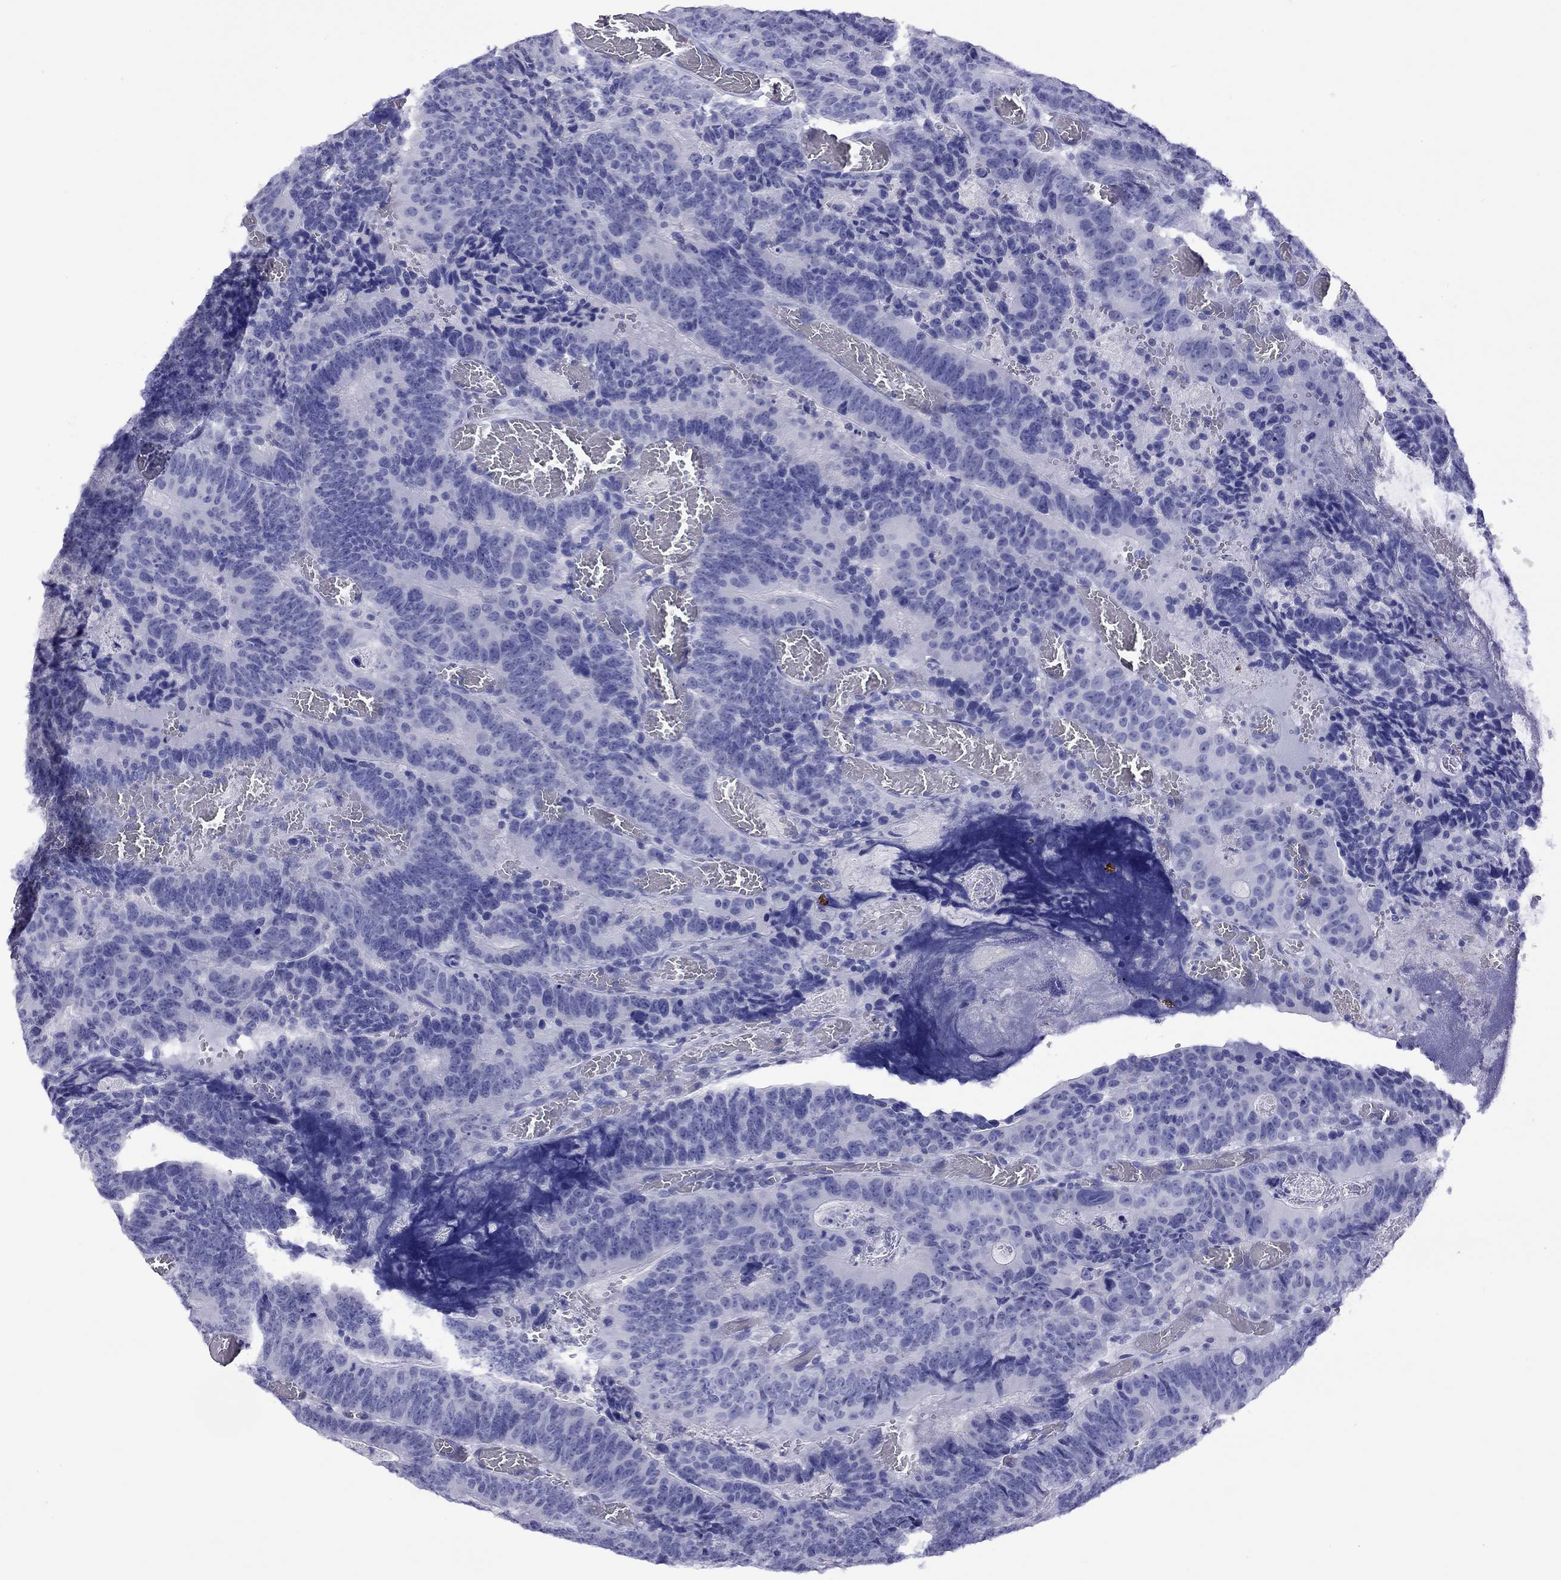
{"staining": {"intensity": "negative", "quantity": "none", "location": "none"}, "tissue": "colorectal cancer", "cell_type": "Tumor cells", "image_type": "cancer", "snomed": [{"axis": "morphology", "description": "Adenocarcinoma, NOS"}, {"axis": "topography", "description": "Colon"}], "caption": "IHC of human colorectal cancer (adenocarcinoma) demonstrates no expression in tumor cells.", "gene": "SLC30A8", "patient": {"sex": "female", "age": 82}}